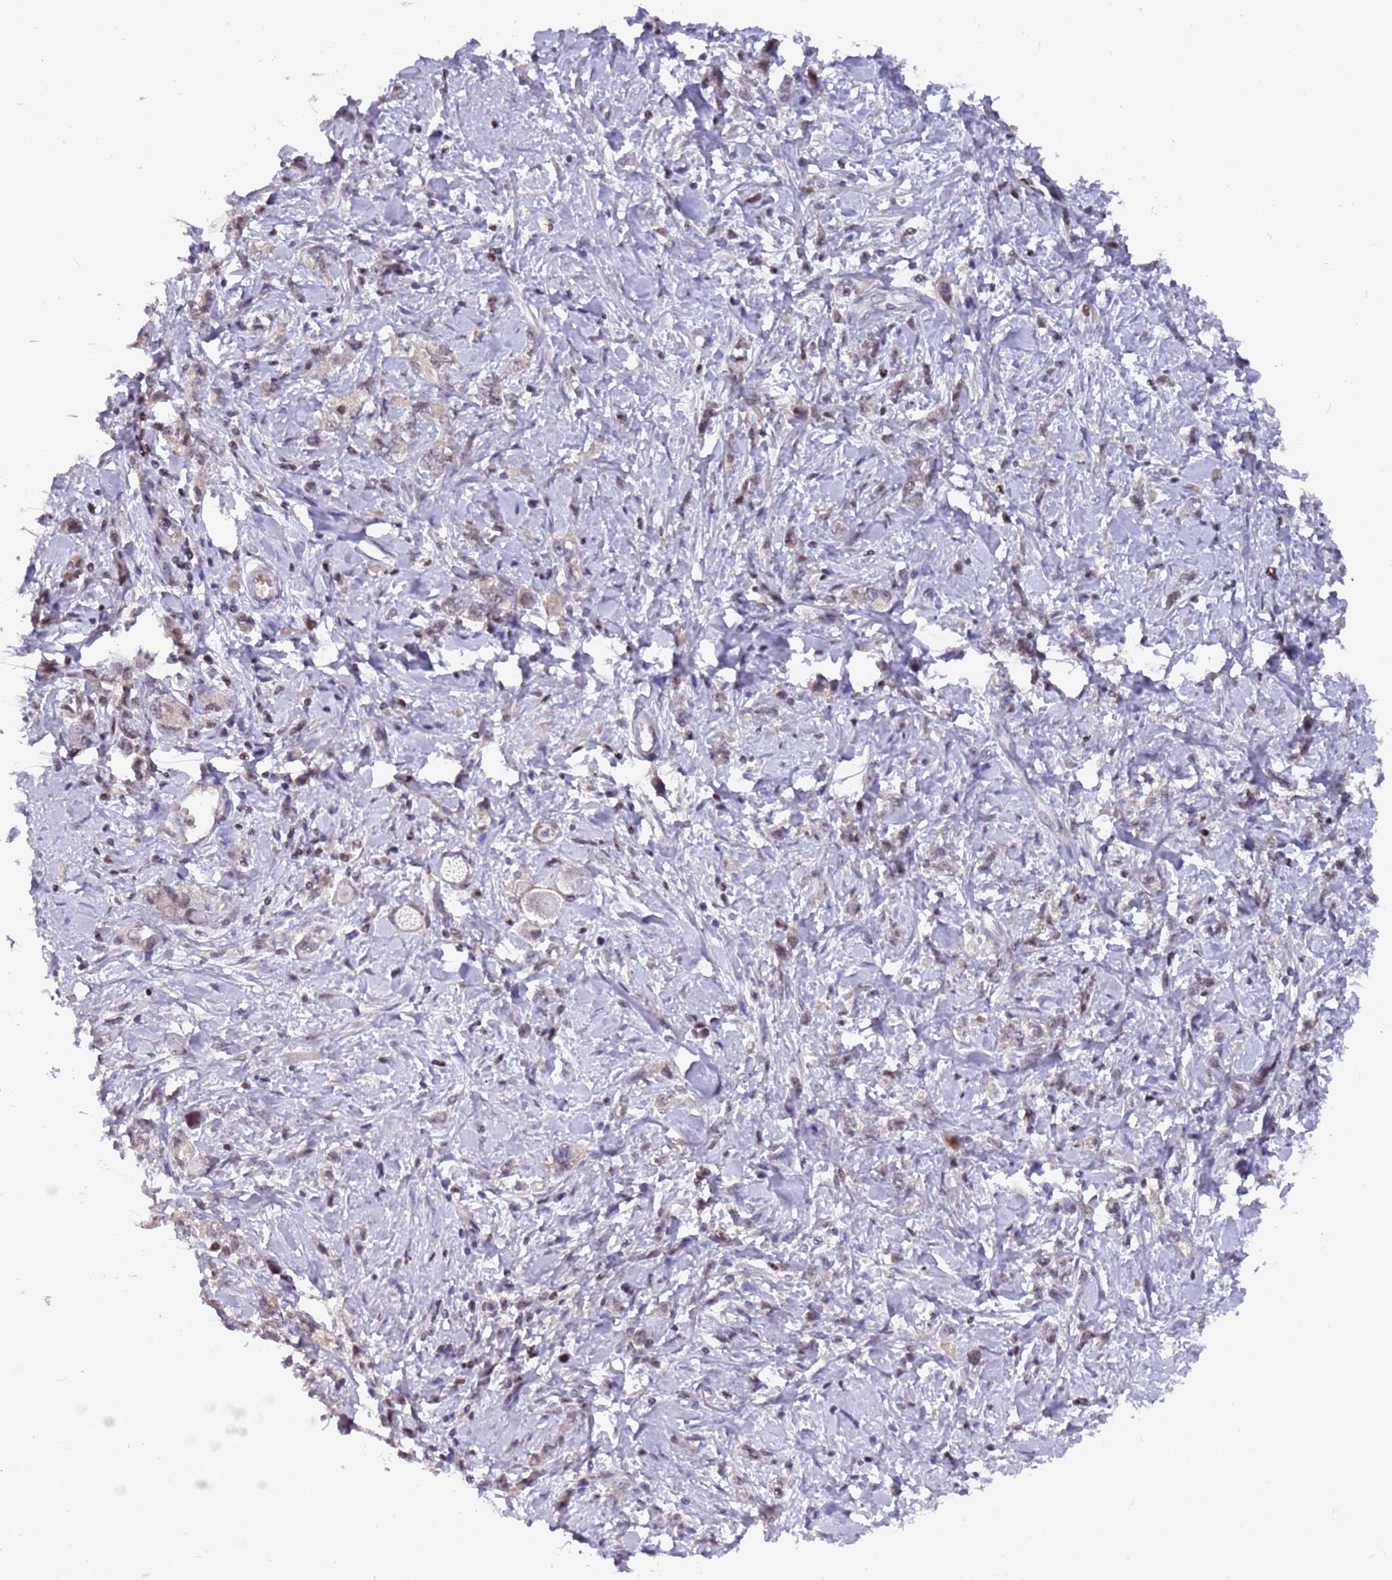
{"staining": {"intensity": "negative", "quantity": "none", "location": "none"}, "tissue": "stomach cancer", "cell_type": "Tumor cells", "image_type": "cancer", "snomed": [{"axis": "morphology", "description": "Adenocarcinoma, NOS"}, {"axis": "topography", "description": "Stomach"}], "caption": "The image demonstrates no significant expression in tumor cells of stomach cancer (adenocarcinoma).", "gene": "ARHGEF5", "patient": {"sex": "female", "age": 76}}